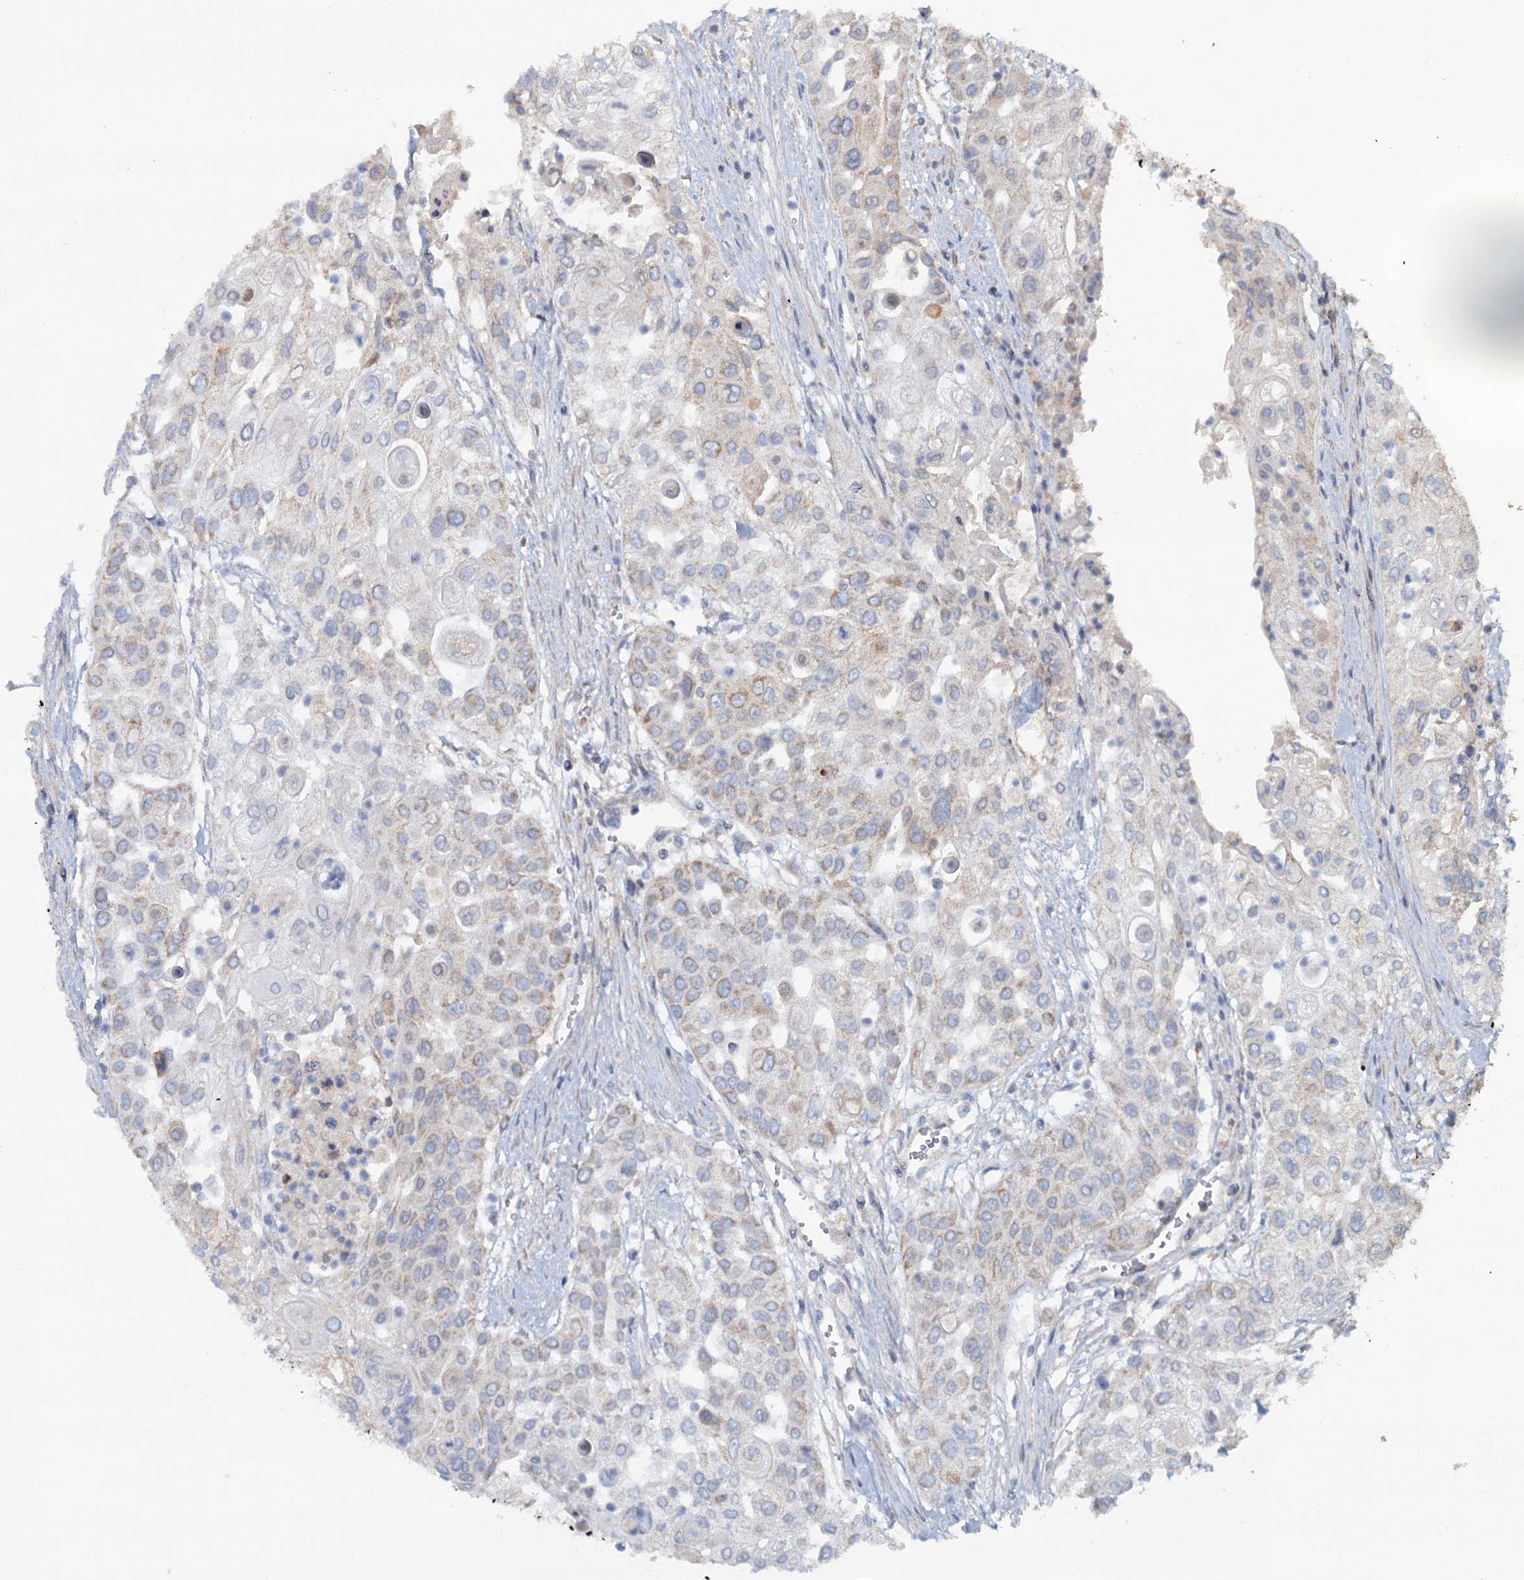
{"staining": {"intensity": "weak", "quantity": "<25%", "location": "cytoplasmic/membranous"}, "tissue": "urothelial cancer", "cell_type": "Tumor cells", "image_type": "cancer", "snomed": [{"axis": "morphology", "description": "Urothelial carcinoma, High grade"}, {"axis": "topography", "description": "Urinary bladder"}], "caption": "Protein analysis of urothelial carcinoma (high-grade) displays no significant positivity in tumor cells.", "gene": "FUNDC1", "patient": {"sex": "female", "age": 79}}